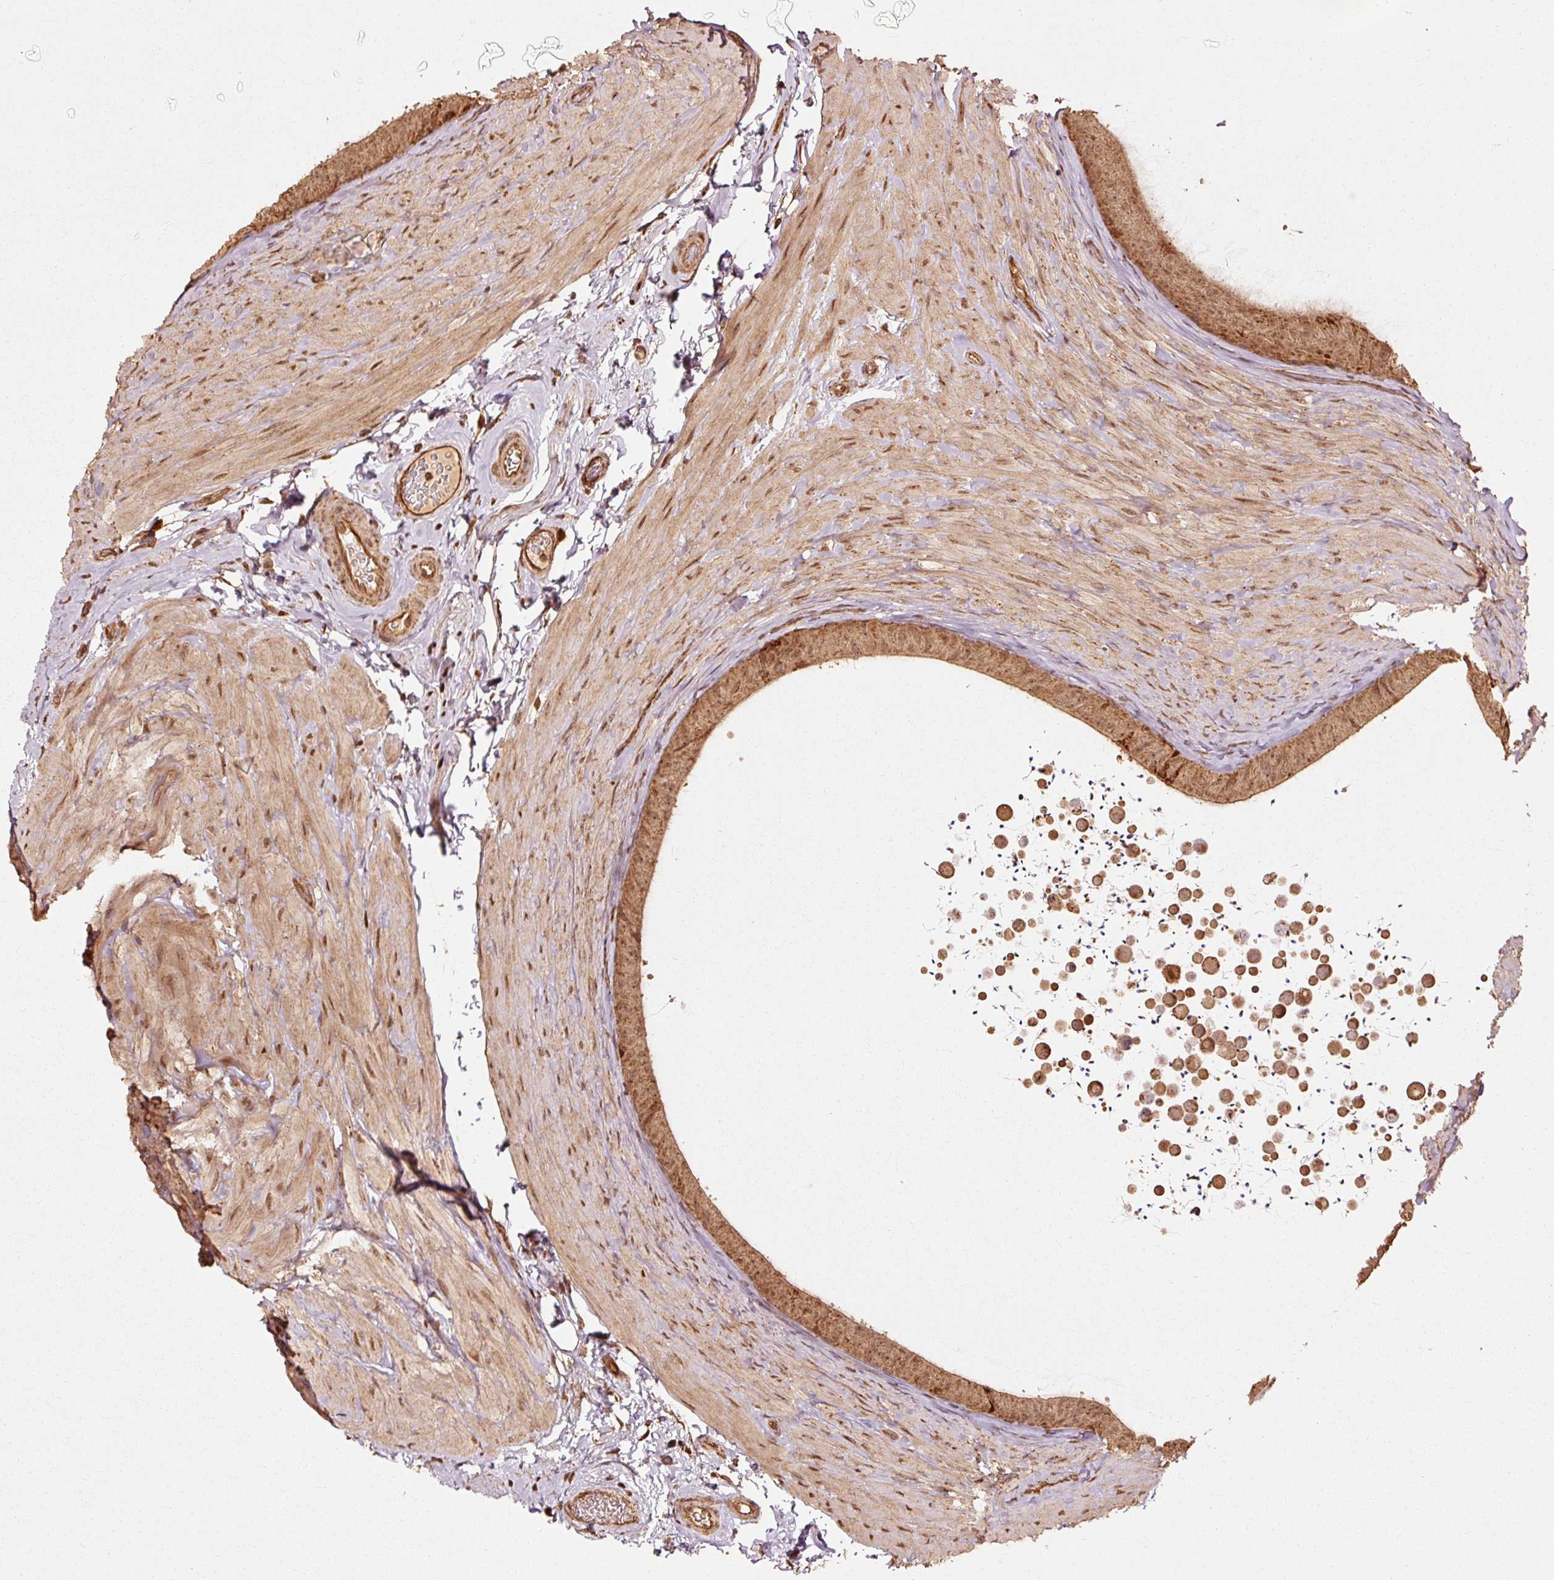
{"staining": {"intensity": "strong", "quantity": ">75%", "location": "cytoplasmic/membranous,nuclear"}, "tissue": "epididymis", "cell_type": "Glandular cells", "image_type": "normal", "snomed": [{"axis": "morphology", "description": "Normal tissue, NOS"}, {"axis": "topography", "description": "Epididymis, spermatic cord, NOS"}, {"axis": "topography", "description": "Epididymis"}], "caption": "Protein staining displays strong cytoplasmic/membranous,nuclear staining in approximately >75% of glandular cells in benign epididymis. The staining is performed using DAB (3,3'-diaminobenzidine) brown chromogen to label protein expression. The nuclei are counter-stained blue using hematoxylin.", "gene": "MRPL16", "patient": {"sex": "male", "age": 31}}